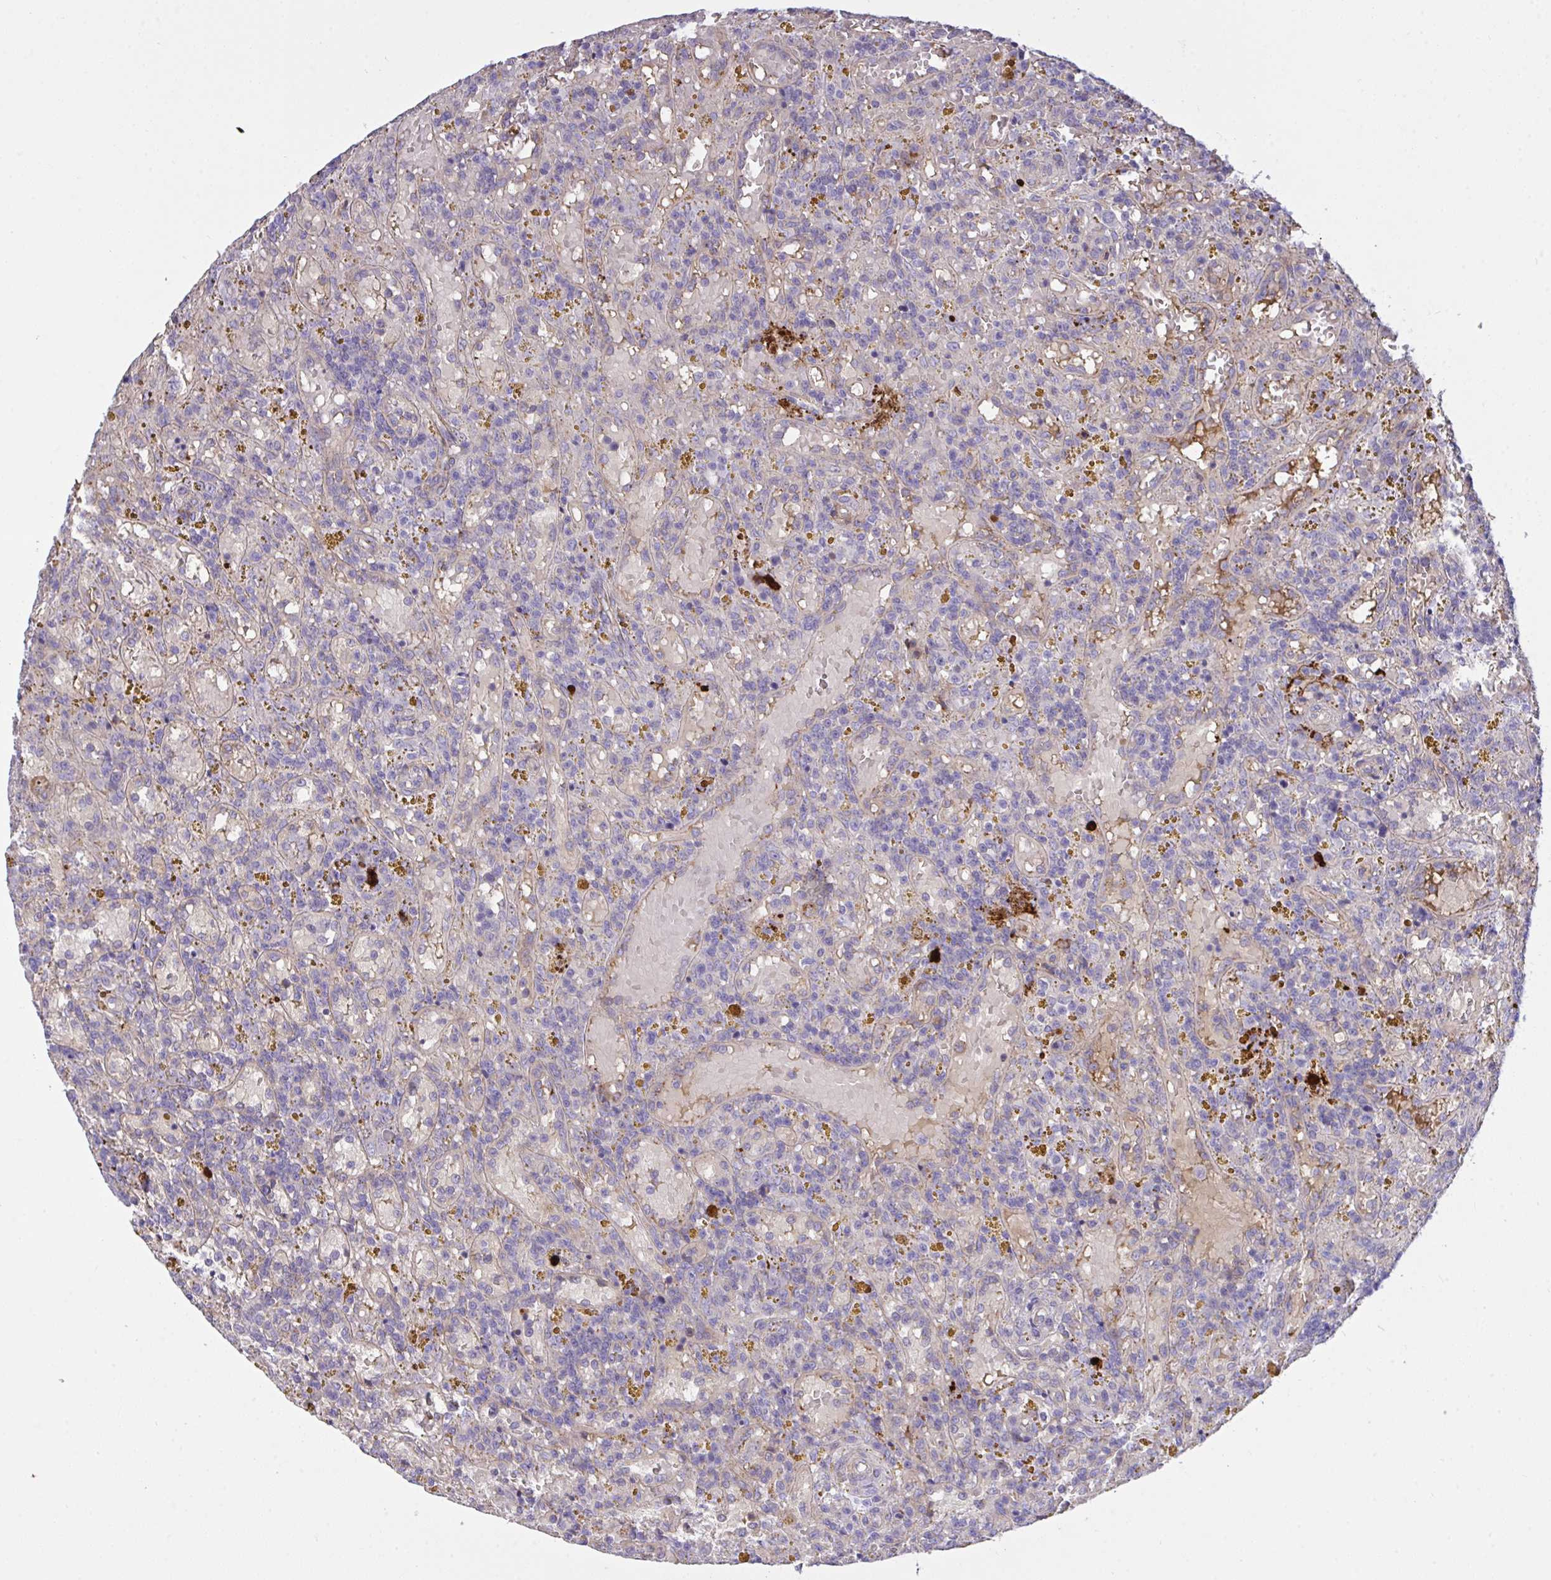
{"staining": {"intensity": "negative", "quantity": "none", "location": "none"}, "tissue": "lymphoma", "cell_type": "Tumor cells", "image_type": "cancer", "snomed": [{"axis": "morphology", "description": "Malignant lymphoma, non-Hodgkin's type, Low grade"}, {"axis": "topography", "description": "Spleen"}], "caption": "Tumor cells show no significant expression in lymphoma.", "gene": "F2", "patient": {"sex": "female", "age": 65}}